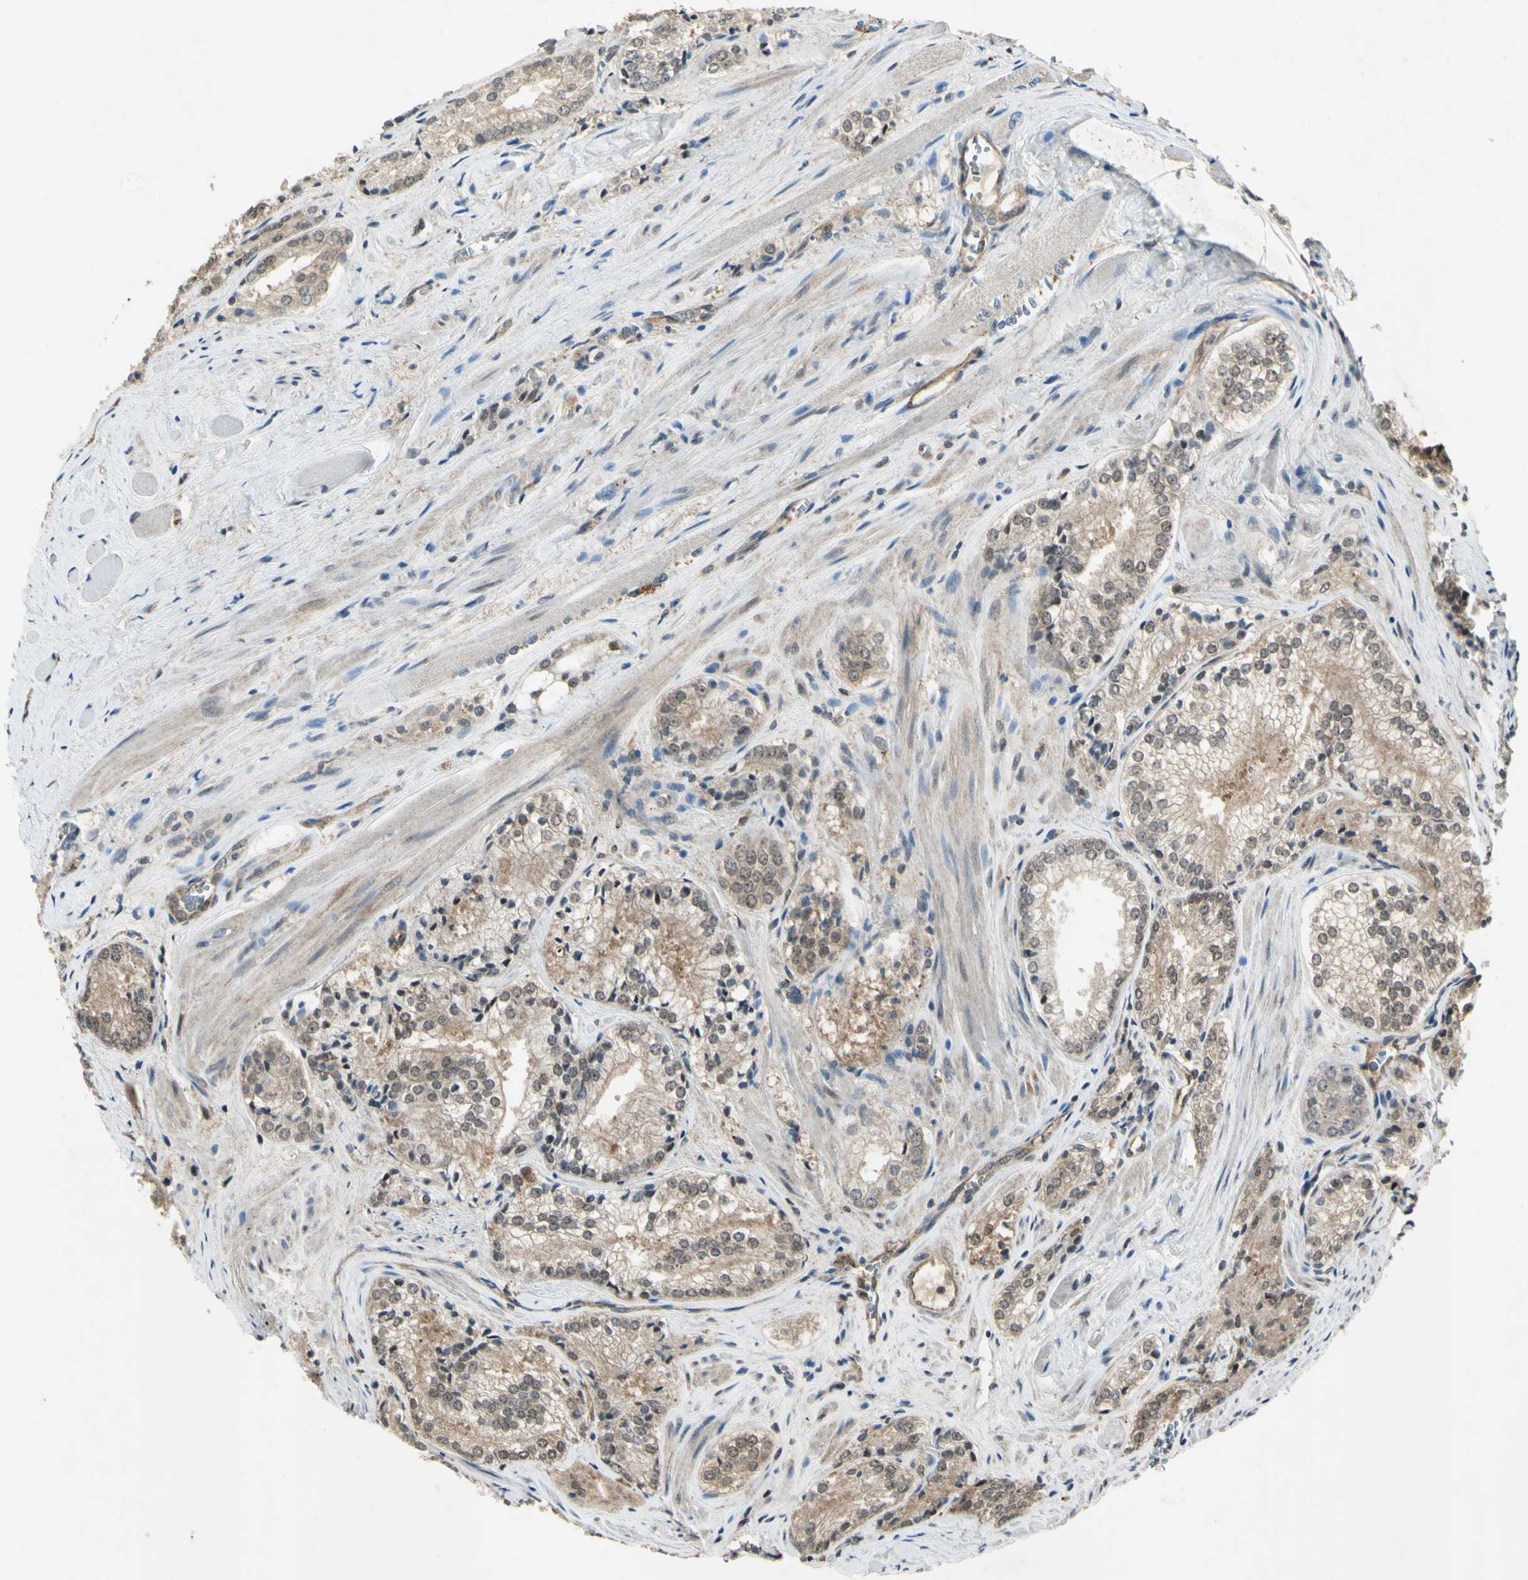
{"staining": {"intensity": "moderate", "quantity": ">75%", "location": "cytoplasmic/membranous"}, "tissue": "prostate cancer", "cell_type": "Tumor cells", "image_type": "cancer", "snomed": [{"axis": "morphology", "description": "Adenocarcinoma, Low grade"}, {"axis": "topography", "description": "Prostate"}], "caption": "Immunohistochemical staining of prostate cancer (low-grade adenocarcinoma) reveals medium levels of moderate cytoplasmic/membranous protein expression in about >75% of tumor cells. (DAB (3,3'-diaminobenzidine) = brown stain, brightfield microscopy at high magnification).", "gene": "PSMD5", "patient": {"sex": "male", "age": 60}}